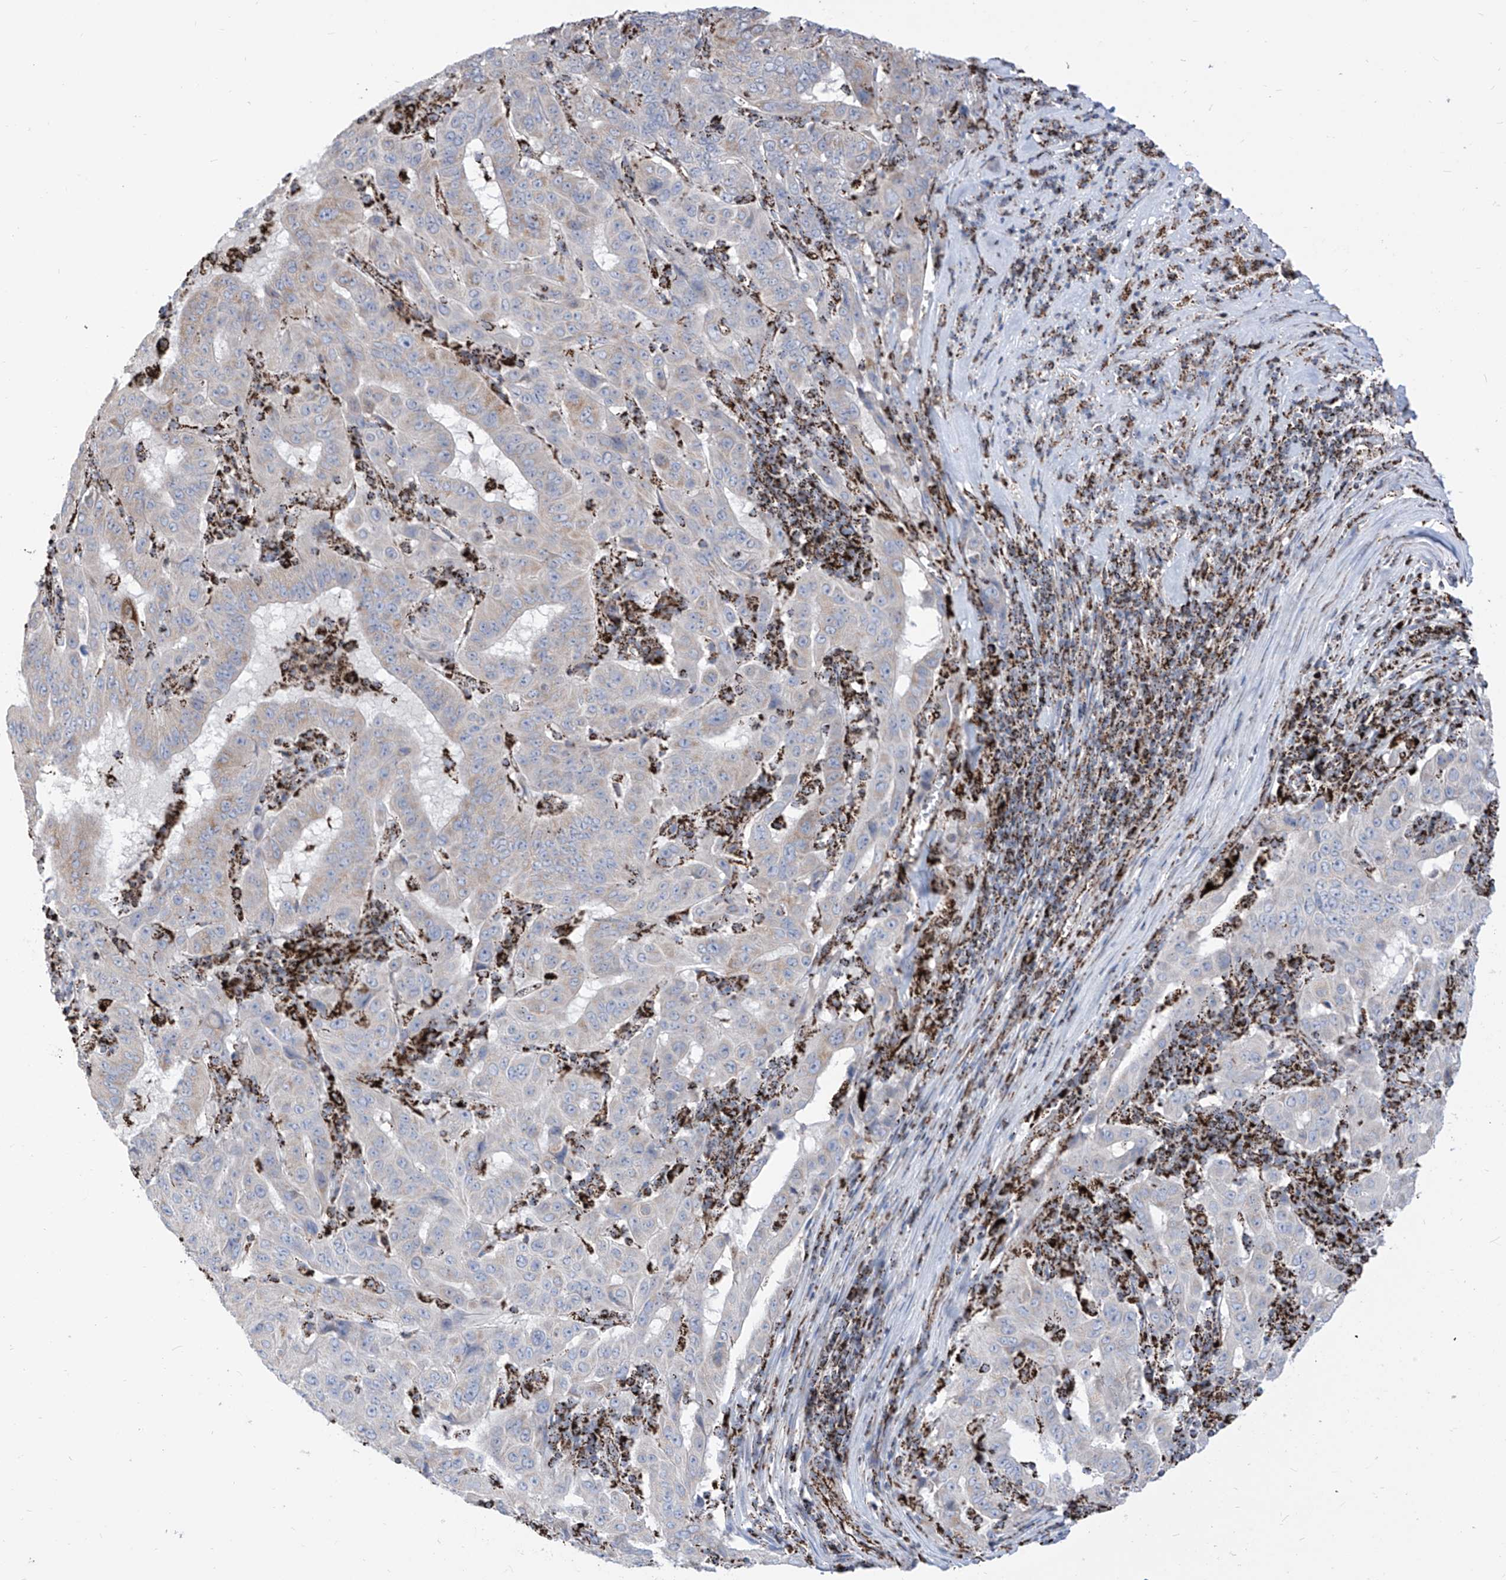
{"staining": {"intensity": "moderate", "quantity": "<25%", "location": "cytoplasmic/membranous"}, "tissue": "pancreatic cancer", "cell_type": "Tumor cells", "image_type": "cancer", "snomed": [{"axis": "morphology", "description": "Adenocarcinoma, NOS"}, {"axis": "topography", "description": "Pancreas"}], "caption": "This image demonstrates pancreatic cancer stained with IHC to label a protein in brown. The cytoplasmic/membranous of tumor cells show moderate positivity for the protein. Nuclei are counter-stained blue.", "gene": "COX5B", "patient": {"sex": "male", "age": 63}}